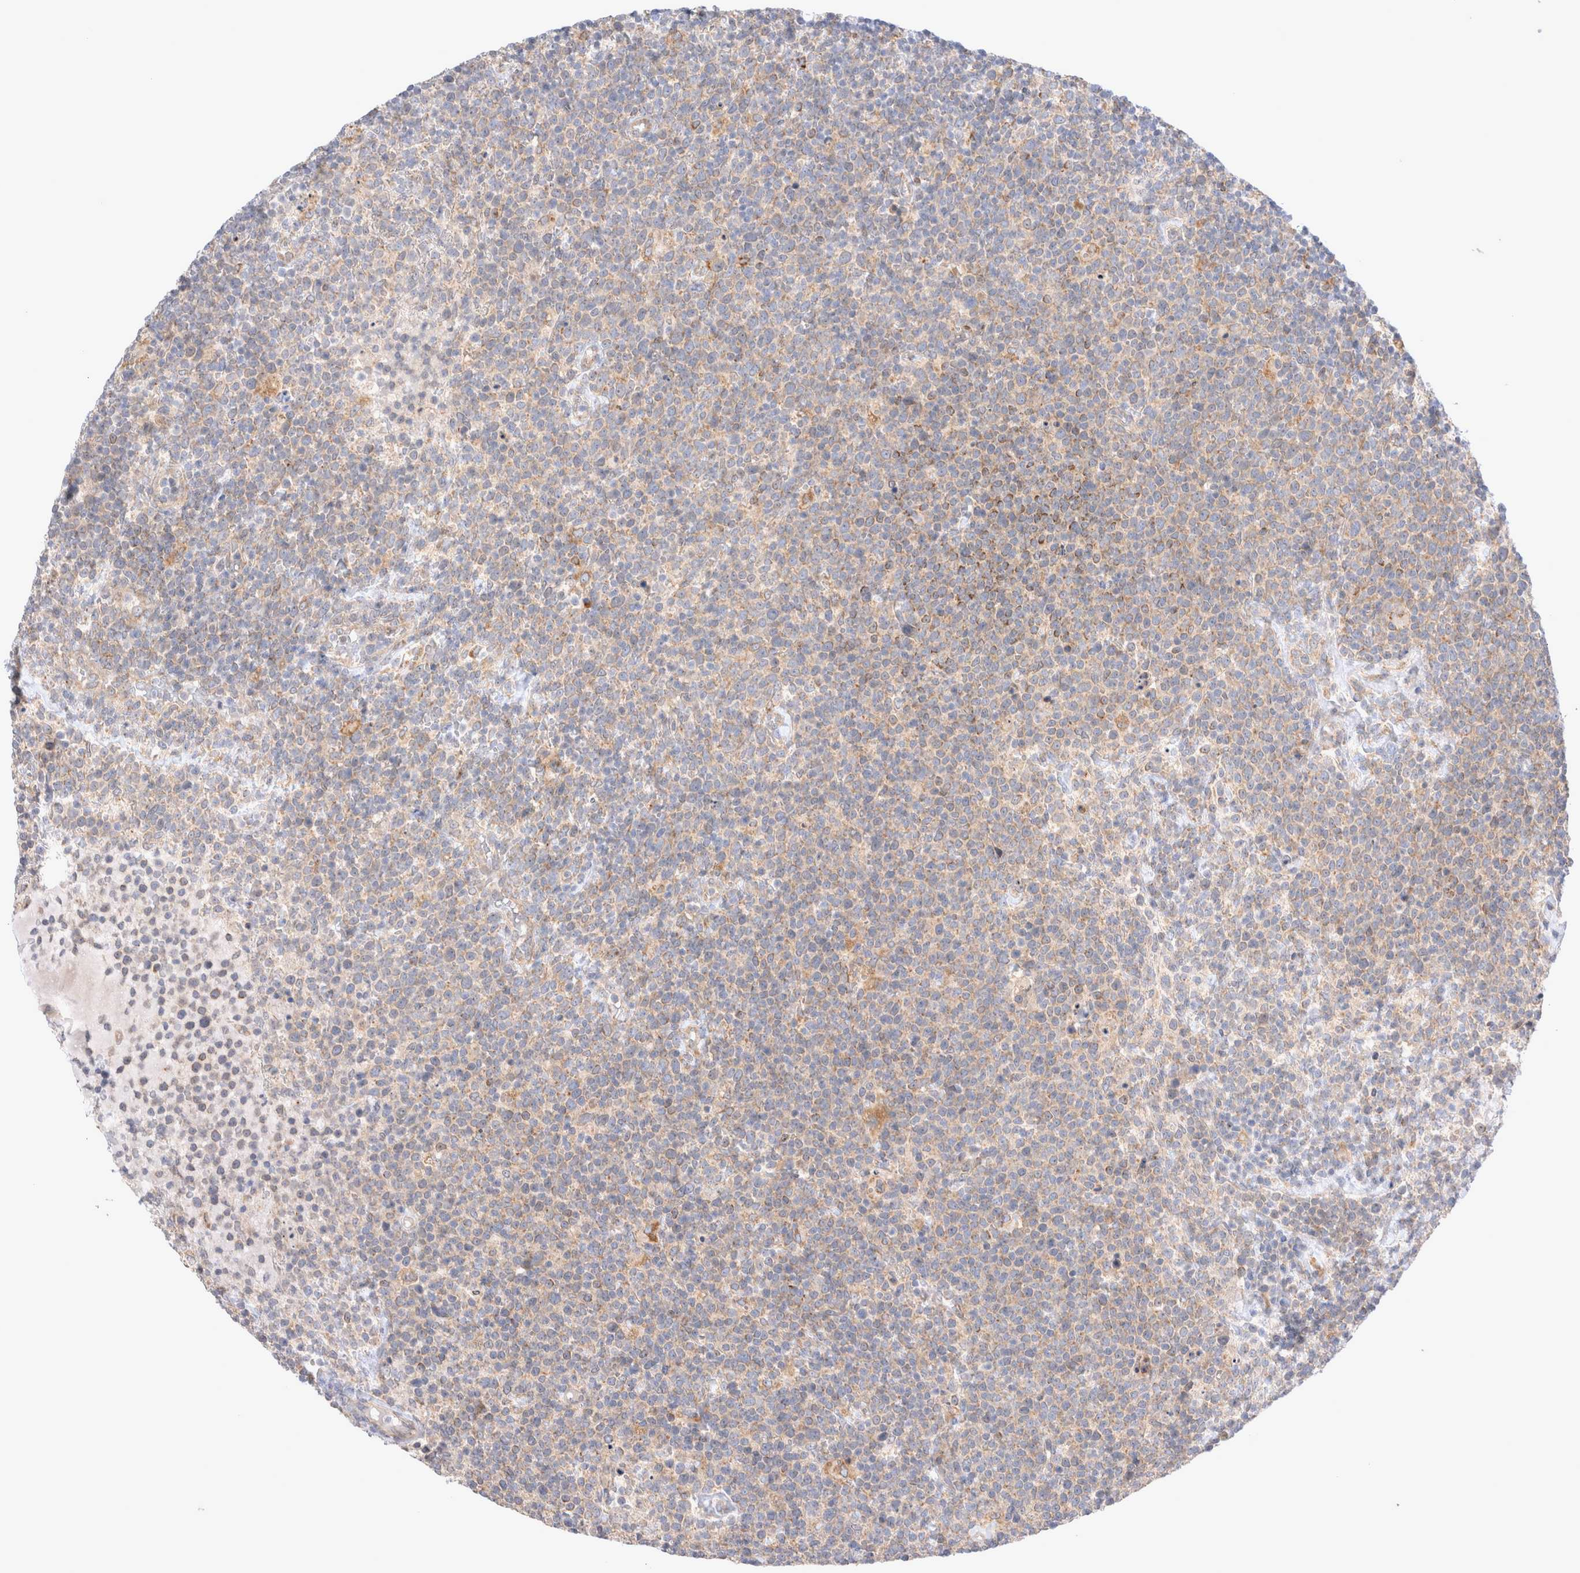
{"staining": {"intensity": "moderate", "quantity": "<25%", "location": "cytoplasmic/membranous"}, "tissue": "lymphoma", "cell_type": "Tumor cells", "image_type": "cancer", "snomed": [{"axis": "morphology", "description": "Malignant lymphoma, non-Hodgkin's type, High grade"}, {"axis": "topography", "description": "Lymph node"}], "caption": "IHC image of lymphoma stained for a protein (brown), which reveals low levels of moderate cytoplasmic/membranous staining in approximately <25% of tumor cells.", "gene": "NPC1", "patient": {"sex": "male", "age": 61}}